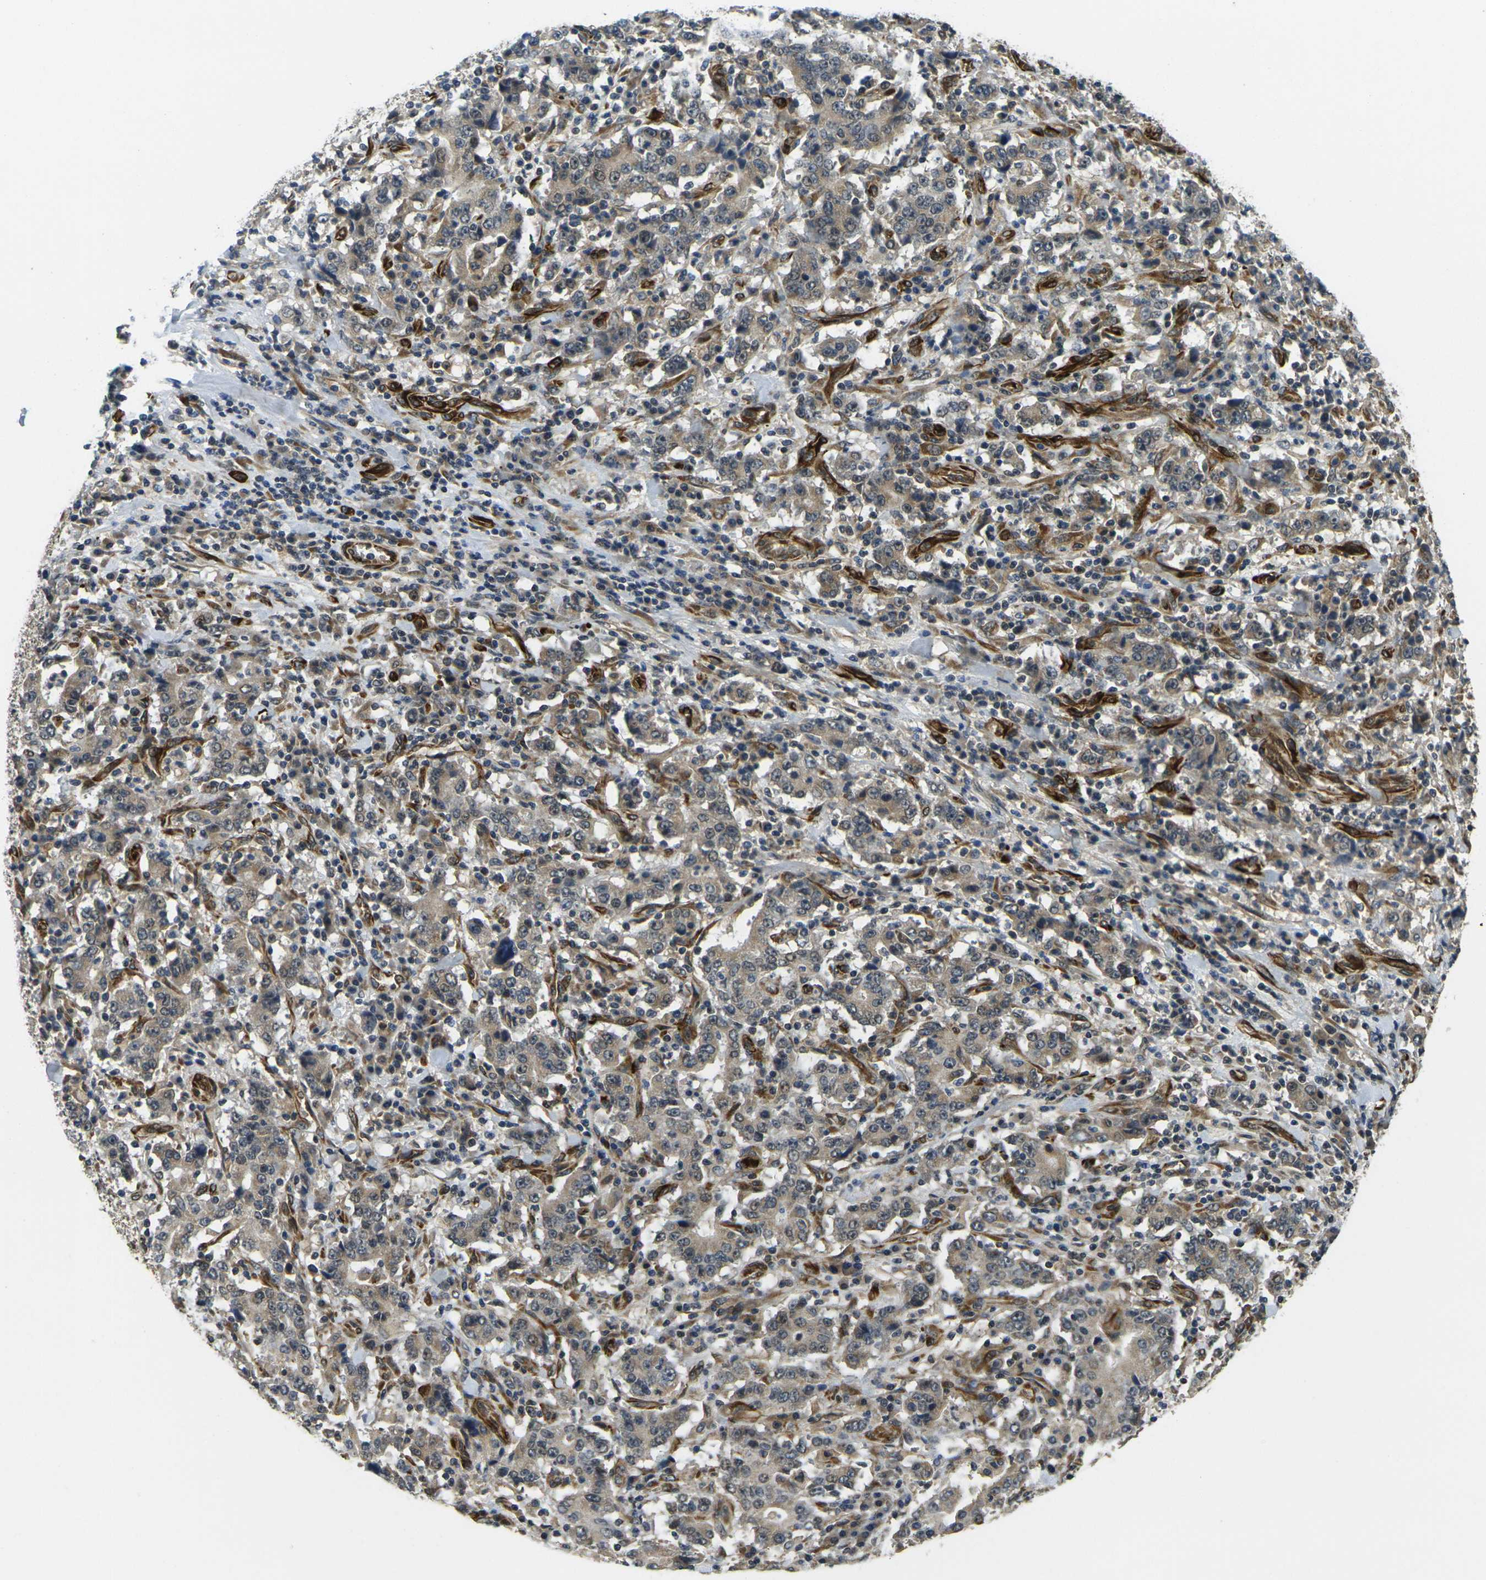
{"staining": {"intensity": "weak", "quantity": "25%-75%", "location": "cytoplasmic/membranous"}, "tissue": "stomach cancer", "cell_type": "Tumor cells", "image_type": "cancer", "snomed": [{"axis": "morphology", "description": "Normal tissue, NOS"}, {"axis": "morphology", "description": "Adenocarcinoma, NOS"}, {"axis": "topography", "description": "Stomach, upper"}, {"axis": "topography", "description": "Stomach"}], "caption": "Stomach cancer tissue demonstrates weak cytoplasmic/membranous positivity in about 25%-75% of tumor cells The staining was performed using DAB (3,3'-diaminobenzidine) to visualize the protein expression in brown, while the nuclei were stained in blue with hematoxylin (Magnification: 20x).", "gene": "FUT11", "patient": {"sex": "male", "age": 59}}